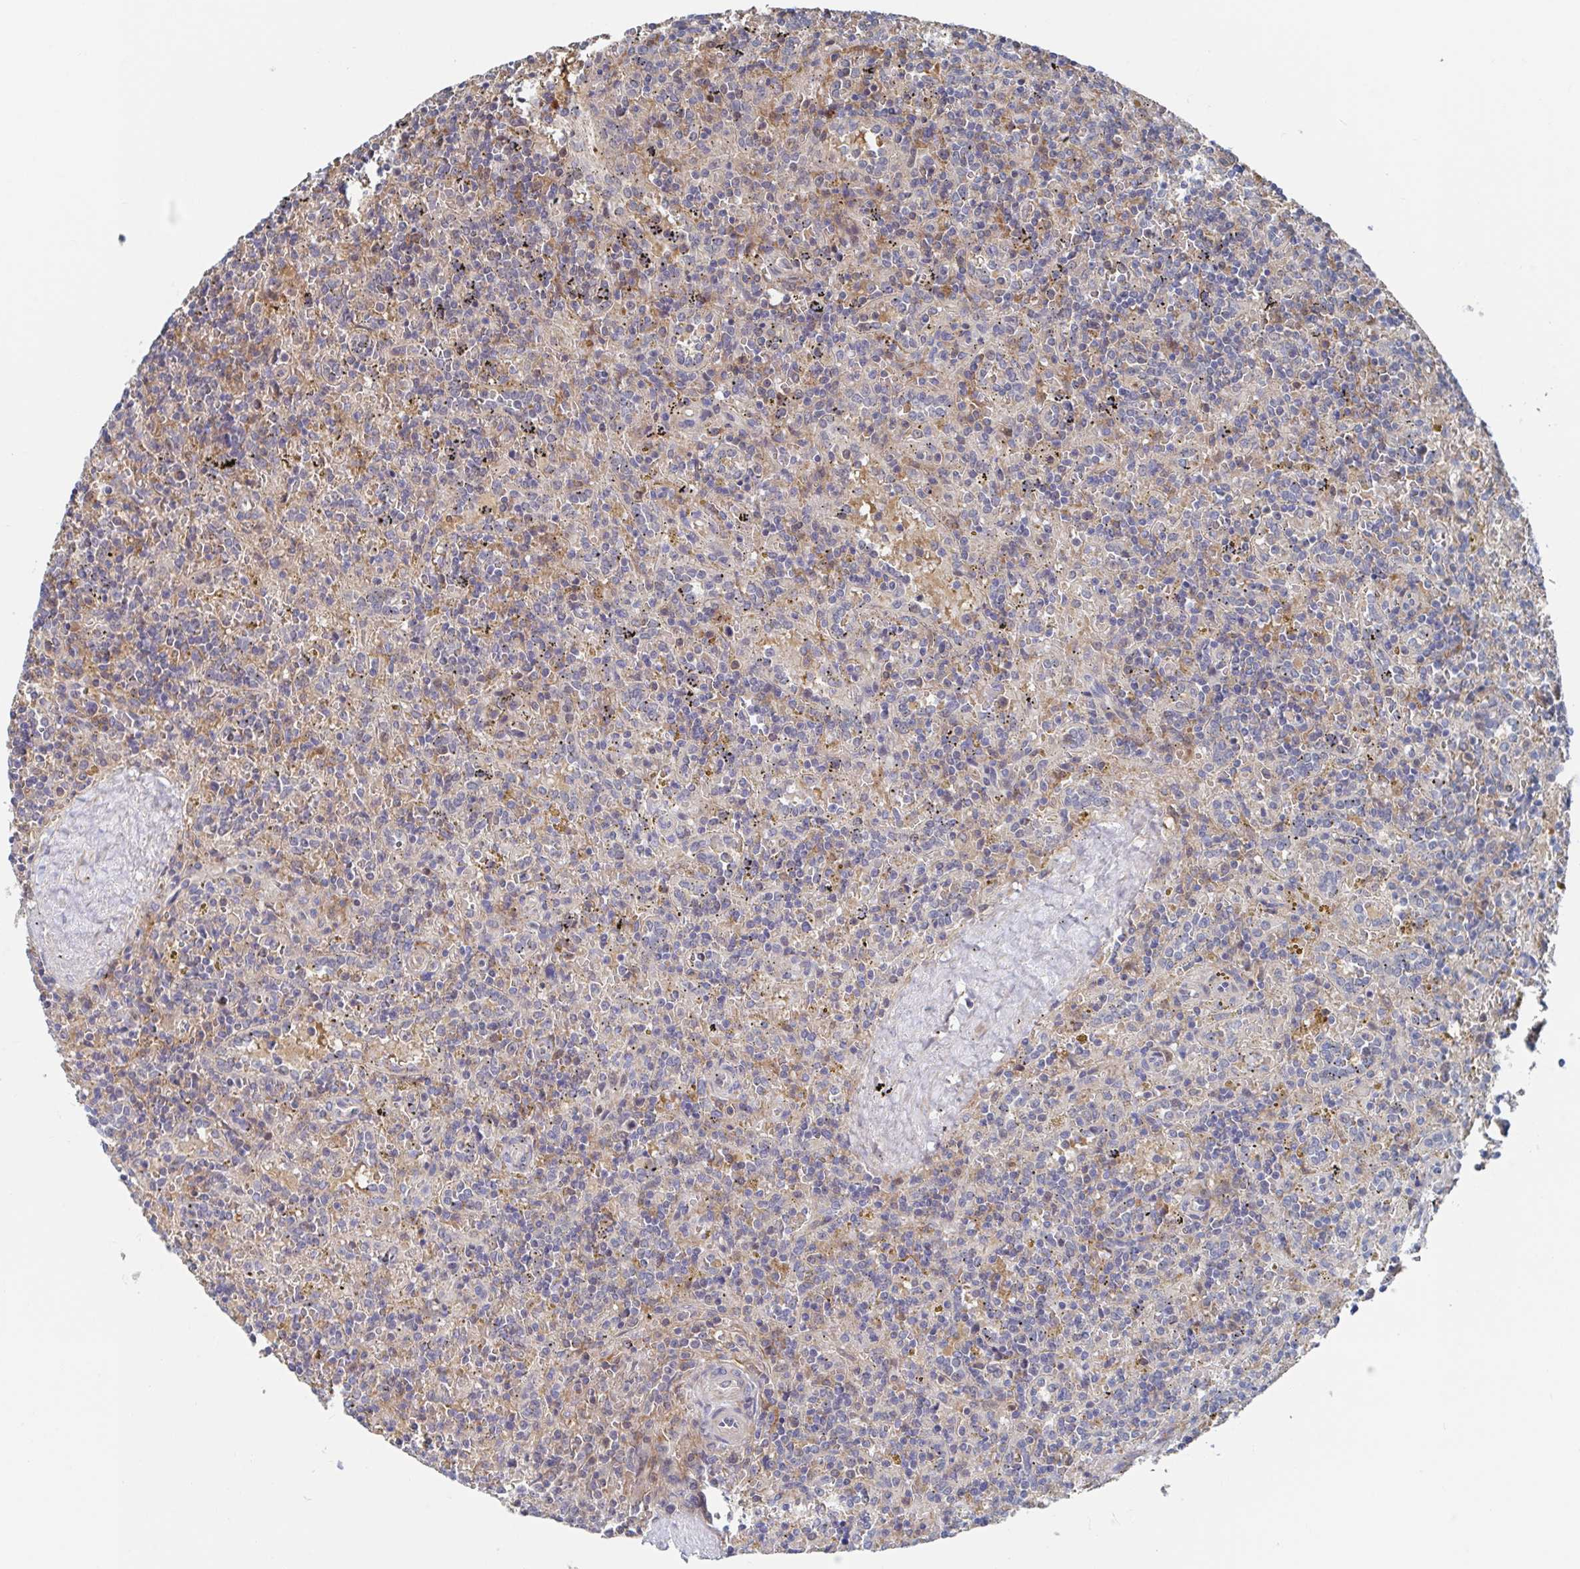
{"staining": {"intensity": "negative", "quantity": "none", "location": "none"}, "tissue": "lymphoma", "cell_type": "Tumor cells", "image_type": "cancer", "snomed": [{"axis": "morphology", "description": "Malignant lymphoma, non-Hodgkin's type, Low grade"}, {"axis": "topography", "description": "Spleen"}], "caption": "Tumor cells are negative for protein expression in human lymphoma.", "gene": "DHRS12", "patient": {"sex": "male", "age": 67}}